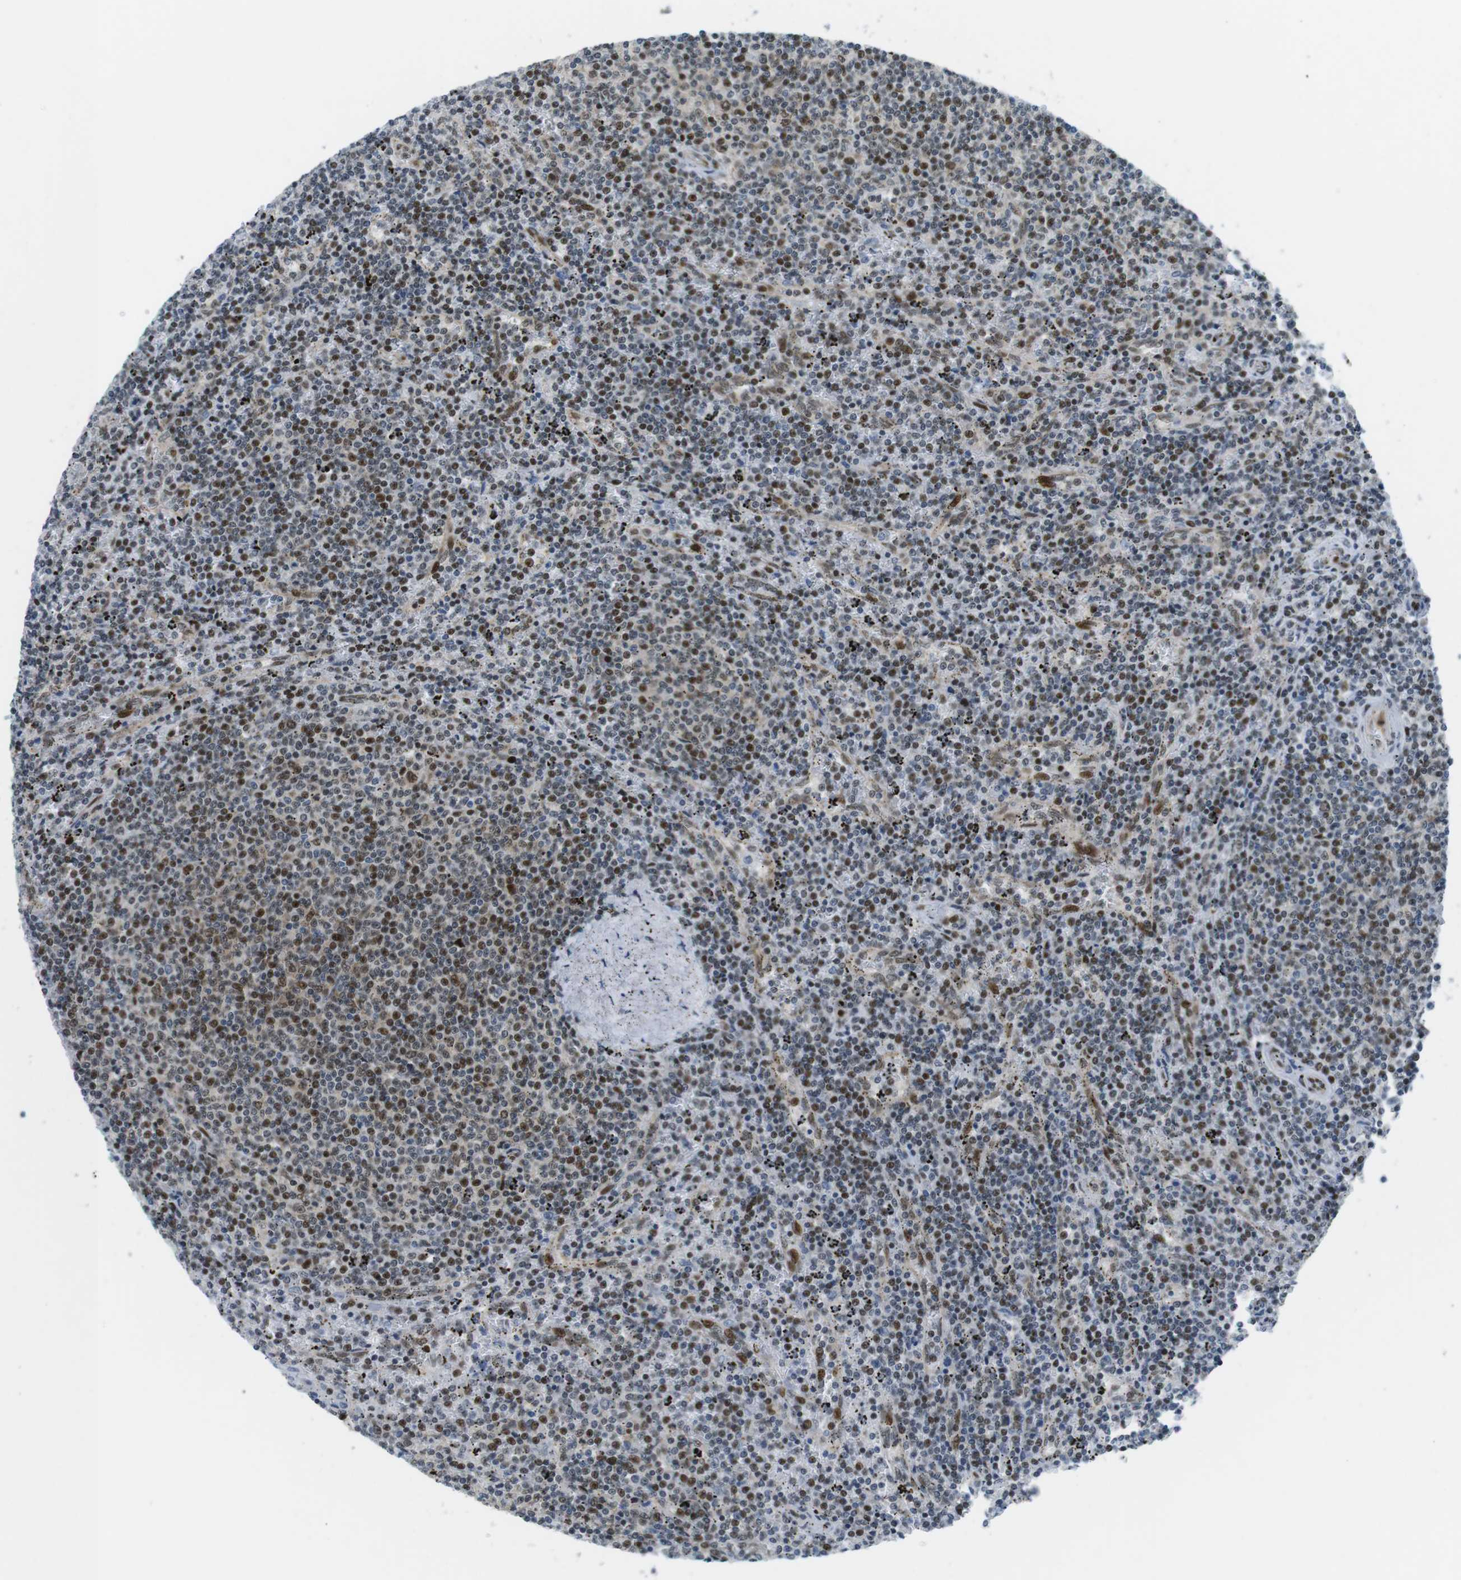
{"staining": {"intensity": "moderate", "quantity": "25%-75%", "location": "cytoplasmic/membranous,nuclear"}, "tissue": "lymphoma", "cell_type": "Tumor cells", "image_type": "cancer", "snomed": [{"axis": "morphology", "description": "Malignant lymphoma, non-Hodgkin's type, Low grade"}, {"axis": "topography", "description": "Spleen"}], "caption": "Immunohistochemistry (IHC) image of neoplastic tissue: human malignant lymphoma, non-Hodgkin's type (low-grade) stained using immunohistochemistry (IHC) exhibits medium levels of moderate protein expression localized specifically in the cytoplasmic/membranous and nuclear of tumor cells, appearing as a cytoplasmic/membranous and nuclear brown color.", "gene": "CDC27", "patient": {"sex": "female", "age": 50}}